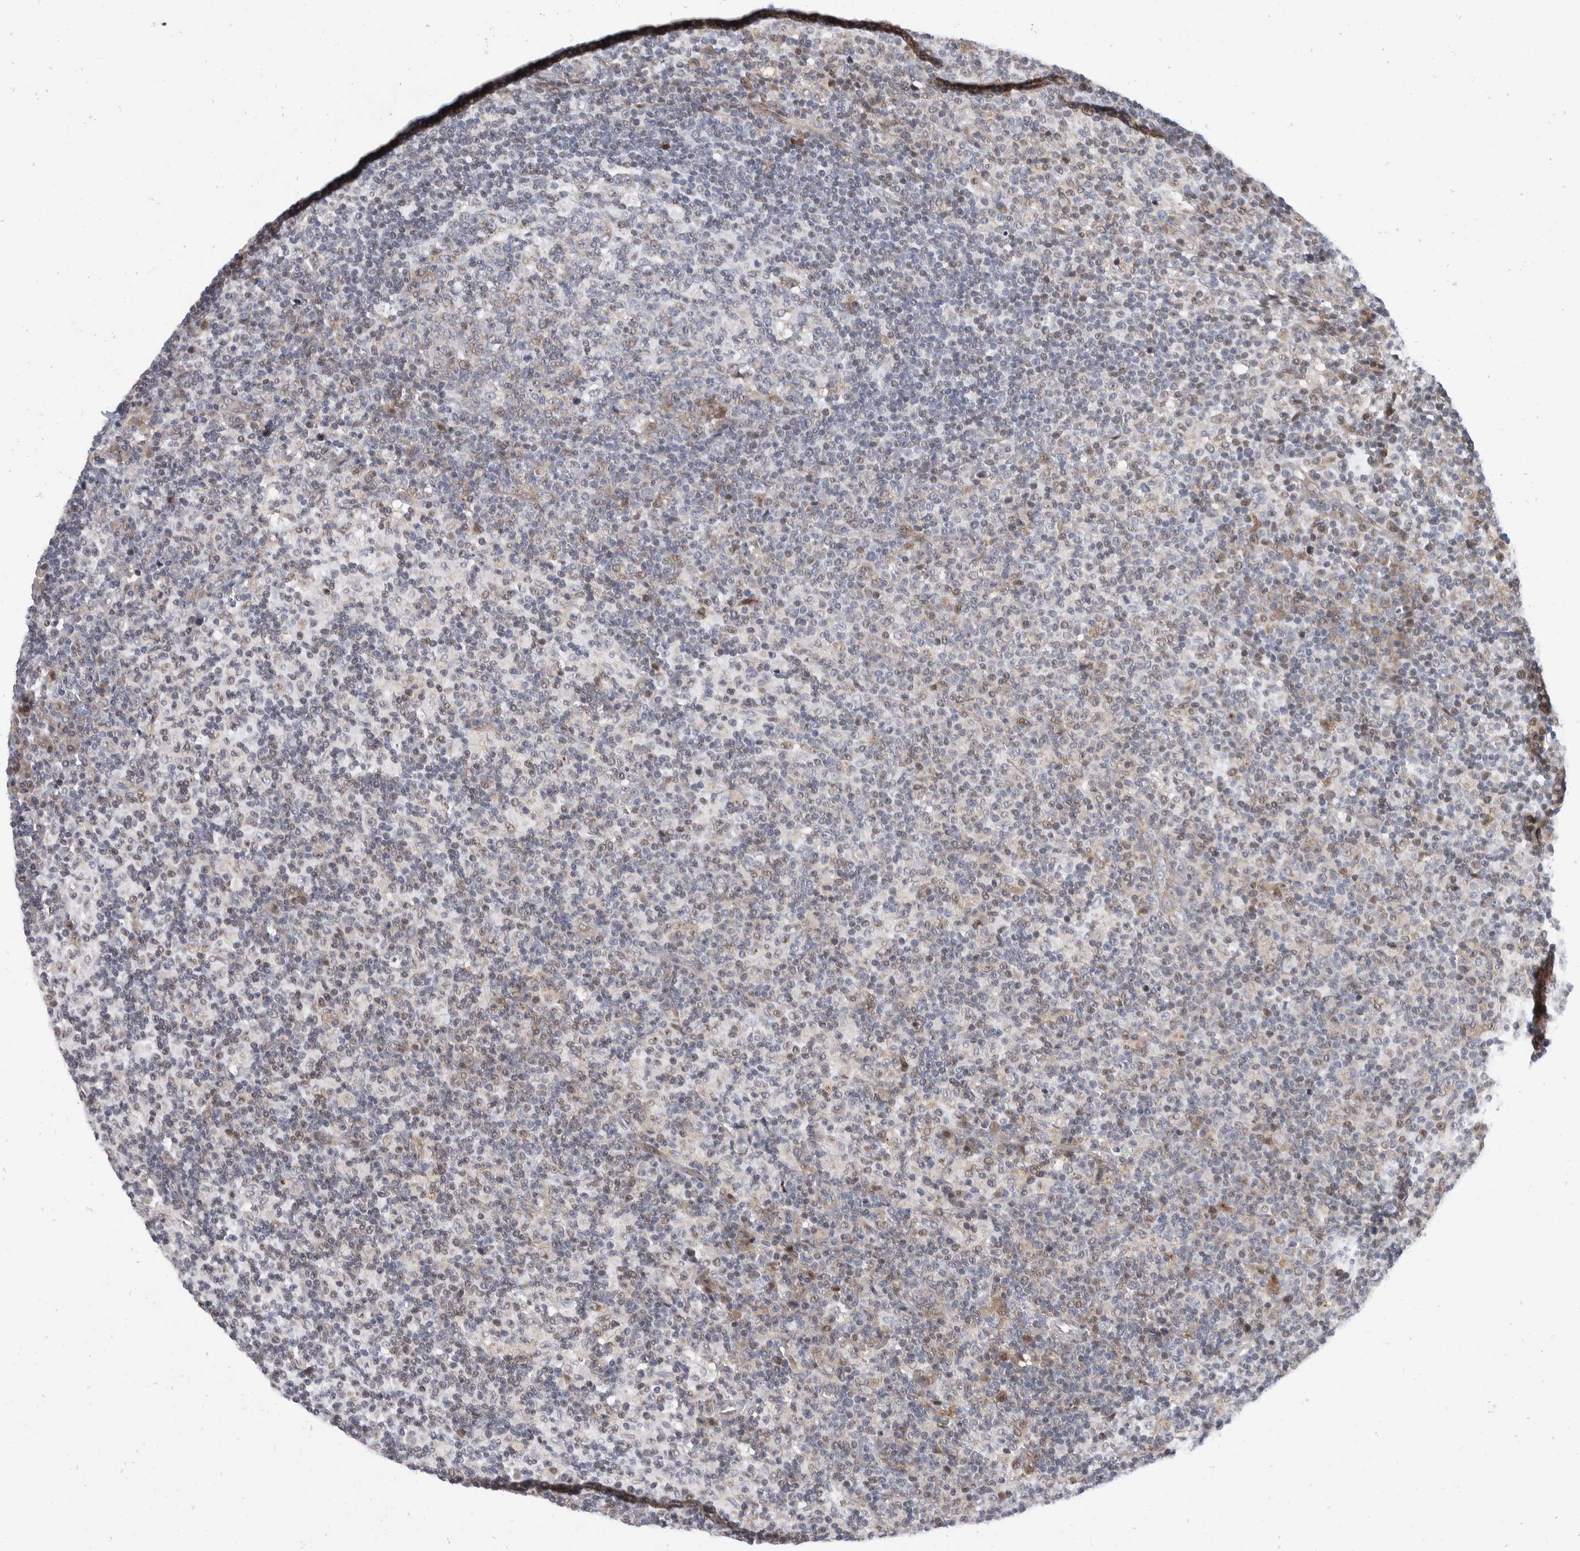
{"staining": {"intensity": "negative", "quantity": "none", "location": "none"}, "tissue": "lymph node", "cell_type": "Germinal center cells", "image_type": "normal", "snomed": [{"axis": "morphology", "description": "Normal tissue, NOS"}, {"axis": "morphology", "description": "Inflammation, NOS"}, {"axis": "topography", "description": "Lymph node"}], "caption": "Germinal center cells are negative for protein expression in normal human lymph node. (Stains: DAB IHC with hematoxylin counter stain, Microscopy: brightfield microscopy at high magnification).", "gene": "ZNF703", "patient": {"sex": "male", "age": 55}}